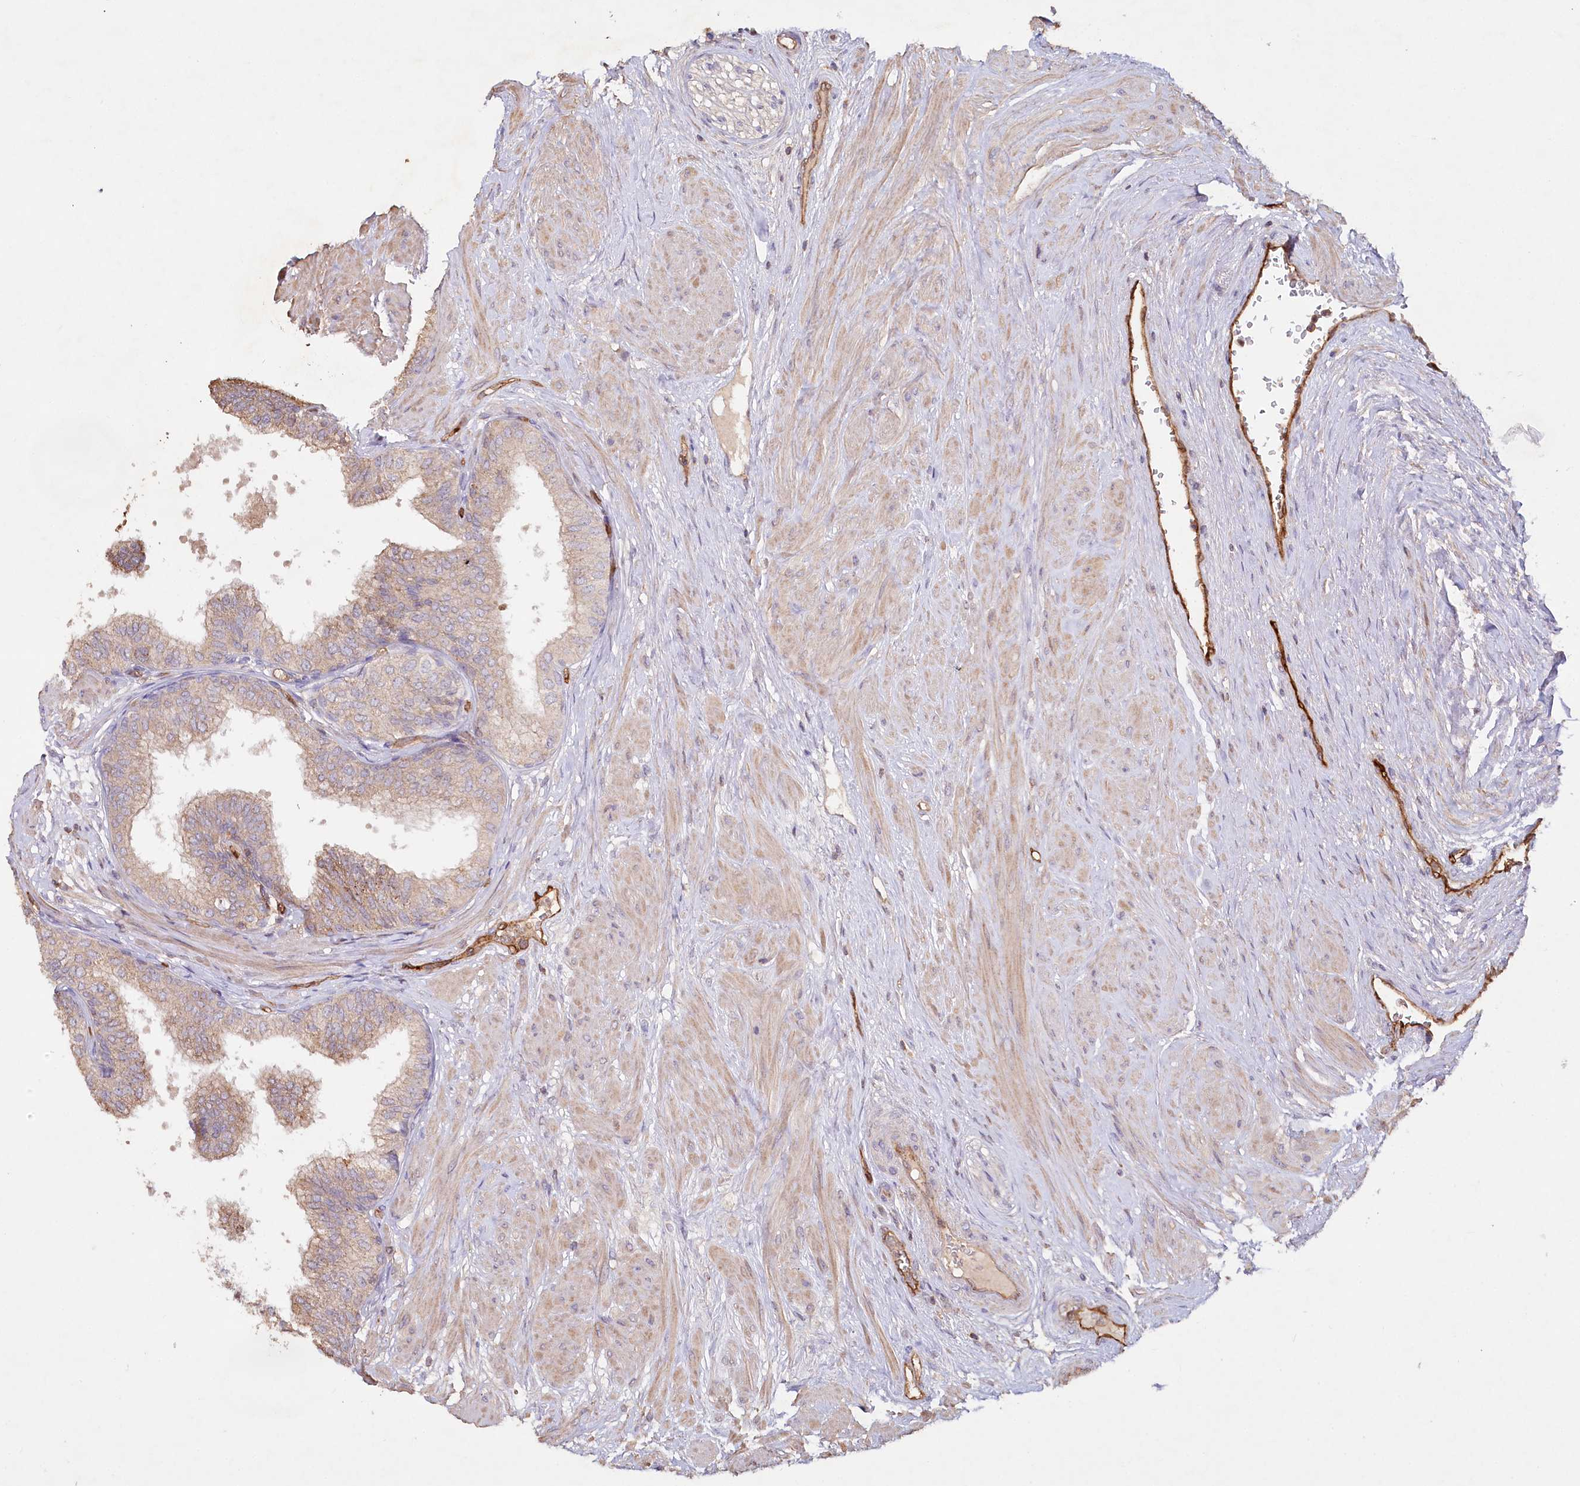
{"staining": {"intensity": "moderate", "quantity": "25%-75%", "location": "cytoplasmic/membranous"}, "tissue": "prostate", "cell_type": "Glandular cells", "image_type": "normal", "snomed": [{"axis": "morphology", "description": "Normal tissue, NOS"}, {"axis": "topography", "description": "Prostate"}], "caption": "IHC photomicrograph of unremarkable prostate: human prostate stained using IHC reveals medium levels of moderate protein expression localized specifically in the cytoplasmic/membranous of glandular cells, appearing as a cytoplasmic/membranous brown color.", "gene": "RBP5", "patient": {"sex": "male", "age": 60}}